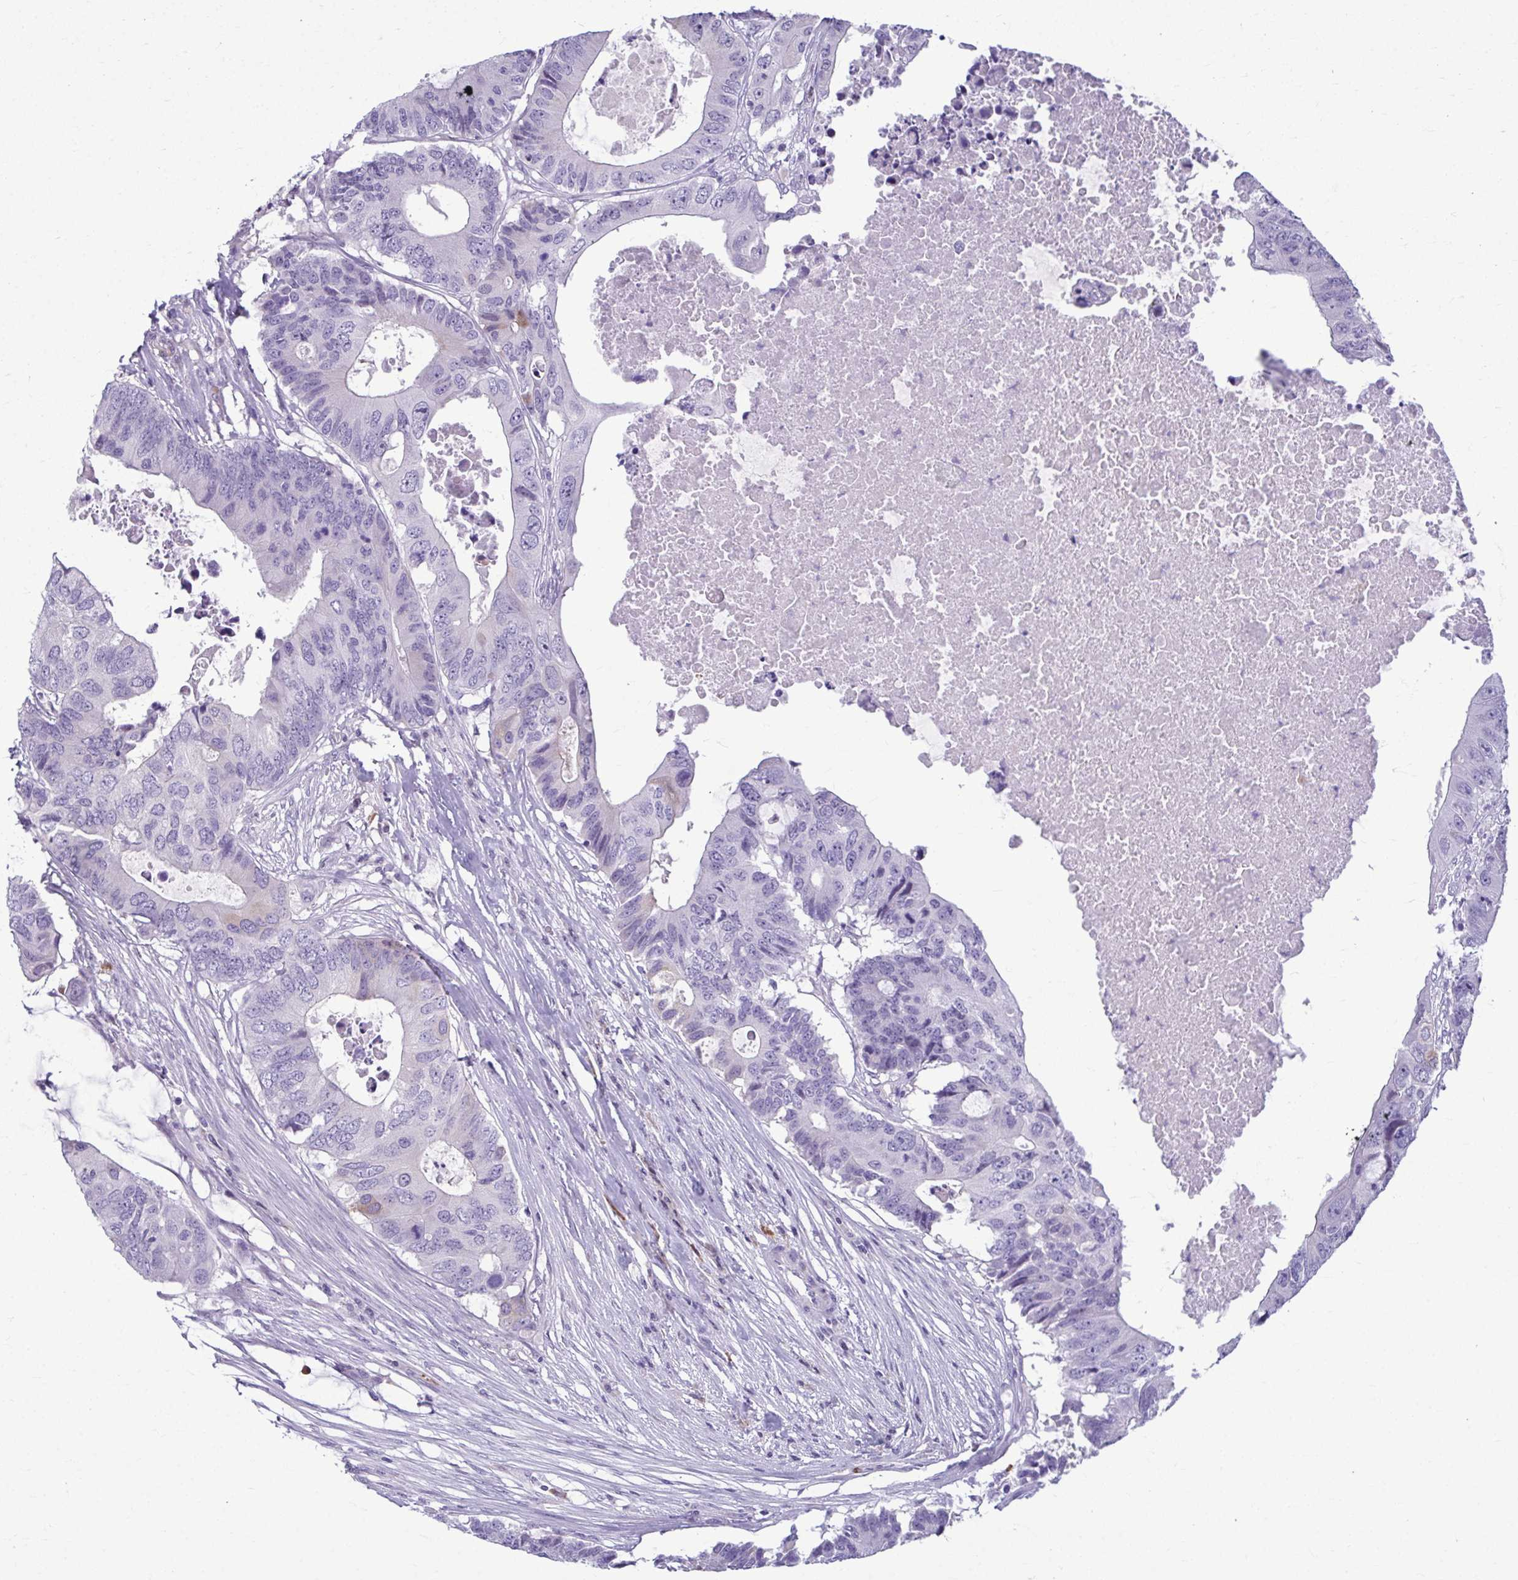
{"staining": {"intensity": "negative", "quantity": "none", "location": "none"}, "tissue": "colorectal cancer", "cell_type": "Tumor cells", "image_type": "cancer", "snomed": [{"axis": "morphology", "description": "Adenocarcinoma, NOS"}, {"axis": "topography", "description": "Colon"}], "caption": "The photomicrograph demonstrates no staining of tumor cells in colorectal adenocarcinoma. (Stains: DAB IHC with hematoxylin counter stain, Microscopy: brightfield microscopy at high magnification).", "gene": "SERPINI1", "patient": {"sex": "male", "age": 71}}